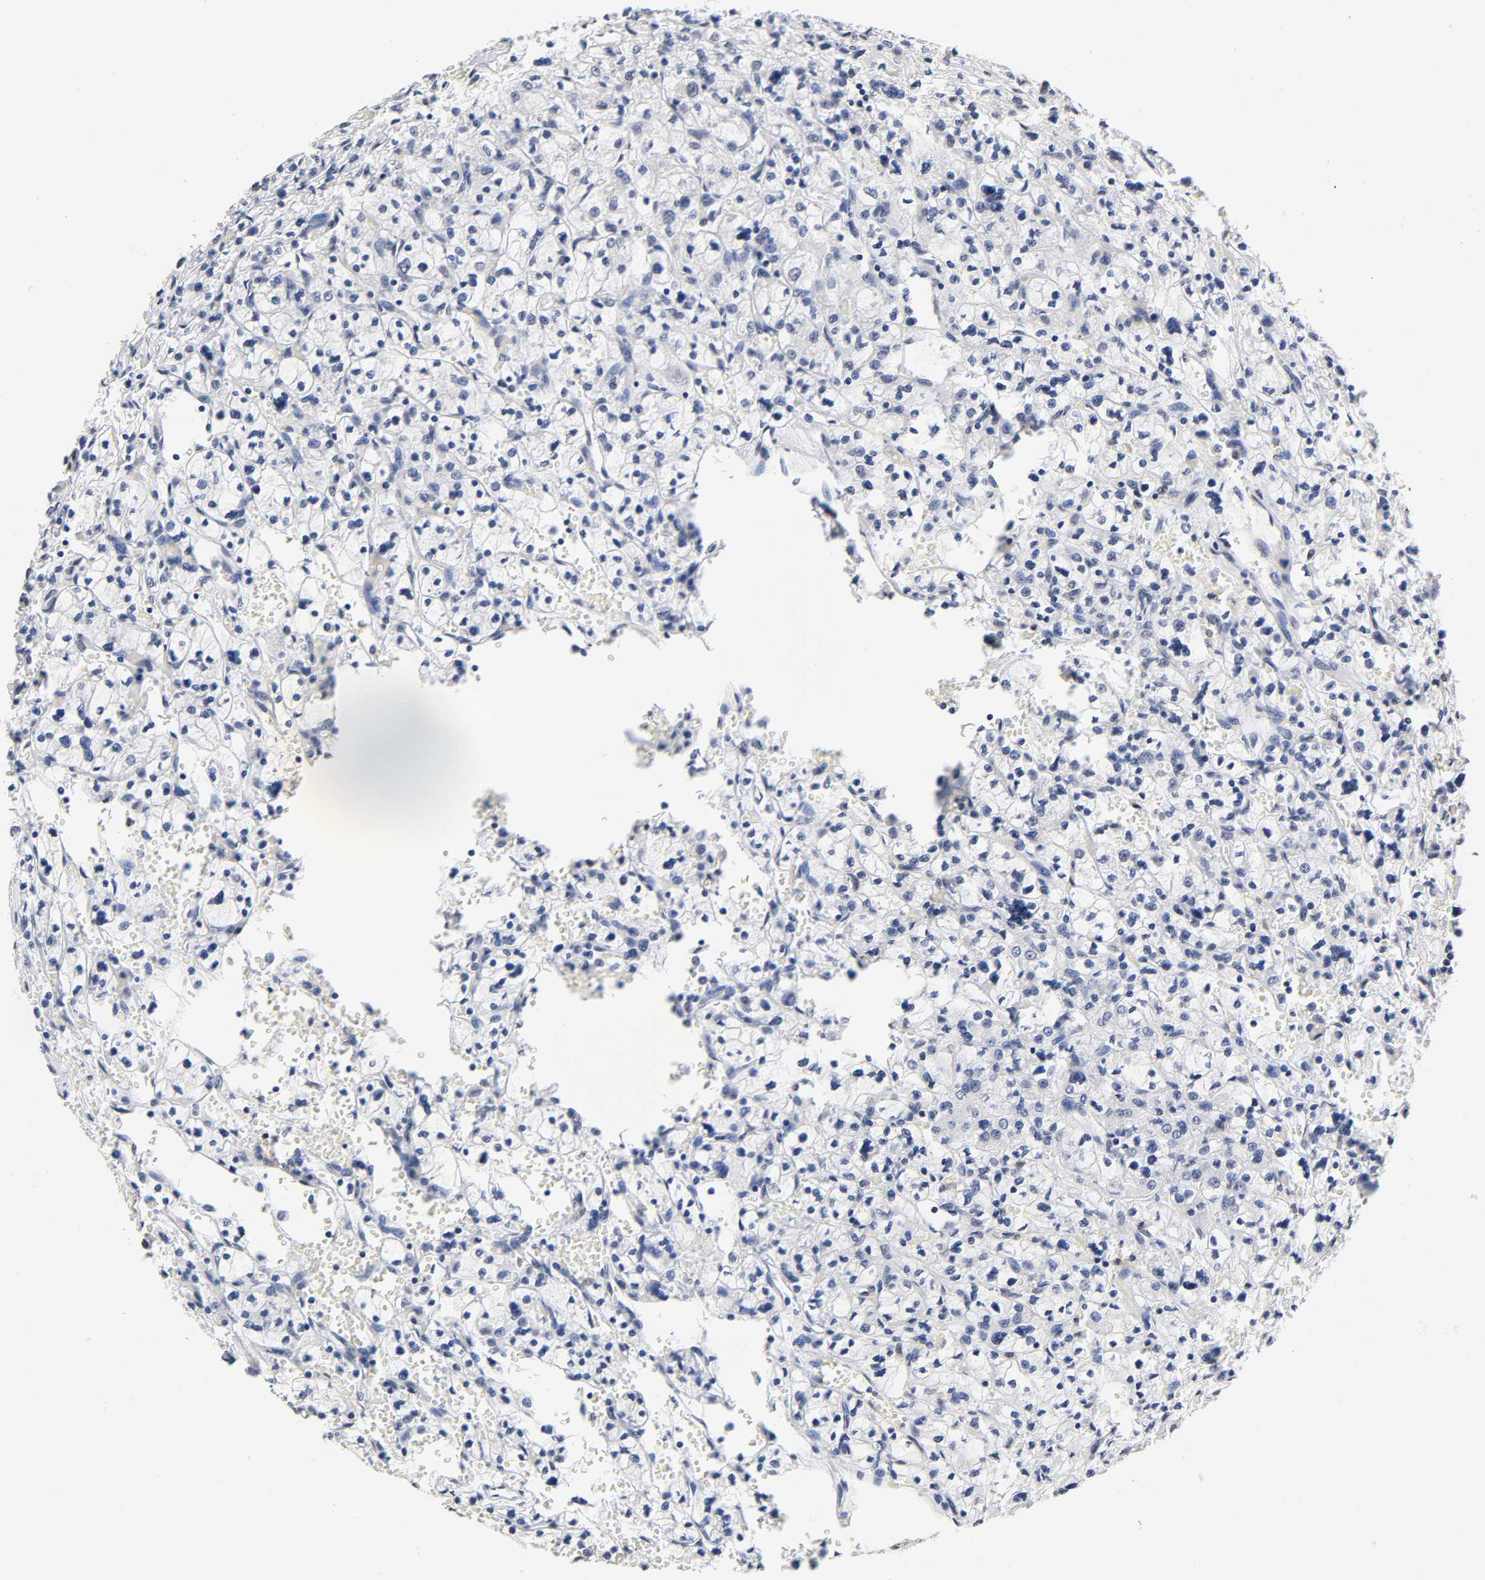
{"staining": {"intensity": "weak", "quantity": "25%-75%", "location": "nuclear"}, "tissue": "renal cancer", "cell_type": "Tumor cells", "image_type": "cancer", "snomed": [{"axis": "morphology", "description": "Adenocarcinoma, NOS"}, {"axis": "topography", "description": "Kidney"}], "caption": "High-power microscopy captured an IHC micrograph of renal adenocarcinoma, revealing weak nuclear expression in about 25%-75% of tumor cells.", "gene": "NR3C1", "patient": {"sex": "female", "age": 83}}